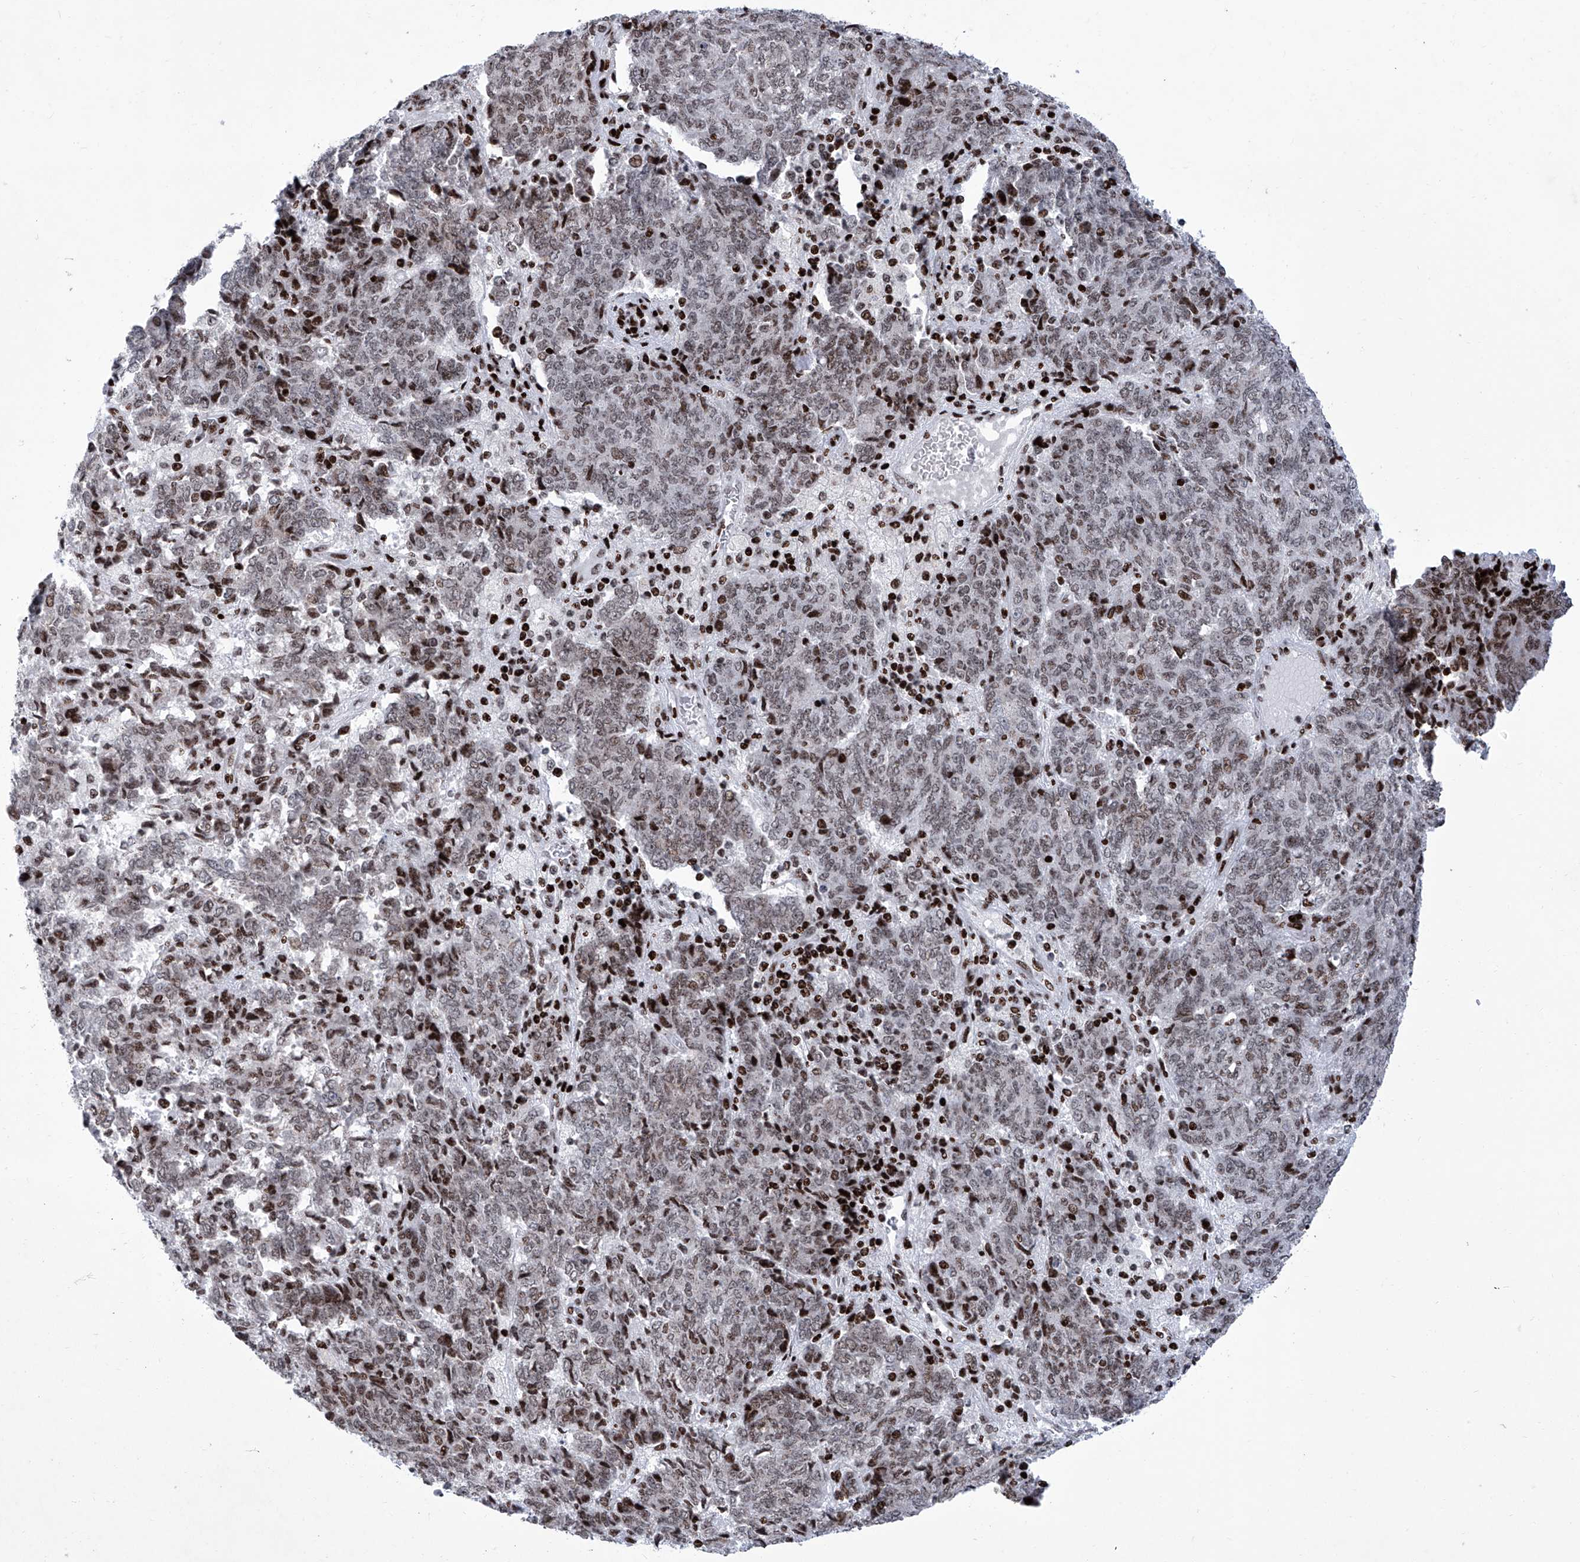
{"staining": {"intensity": "weak", "quantity": ">75%", "location": "nuclear"}, "tissue": "endometrial cancer", "cell_type": "Tumor cells", "image_type": "cancer", "snomed": [{"axis": "morphology", "description": "Adenocarcinoma, NOS"}, {"axis": "topography", "description": "Endometrium"}], "caption": "Immunohistochemistry histopathology image of neoplastic tissue: endometrial adenocarcinoma stained using immunohistochemistry (IHC) shows low levels of weak protein expression localized specifically in the nuclear of tumor cells, appearing as a nuclear brown color.", "gene": "HEY2", "patient": {"sex": "female", "age": 80}}